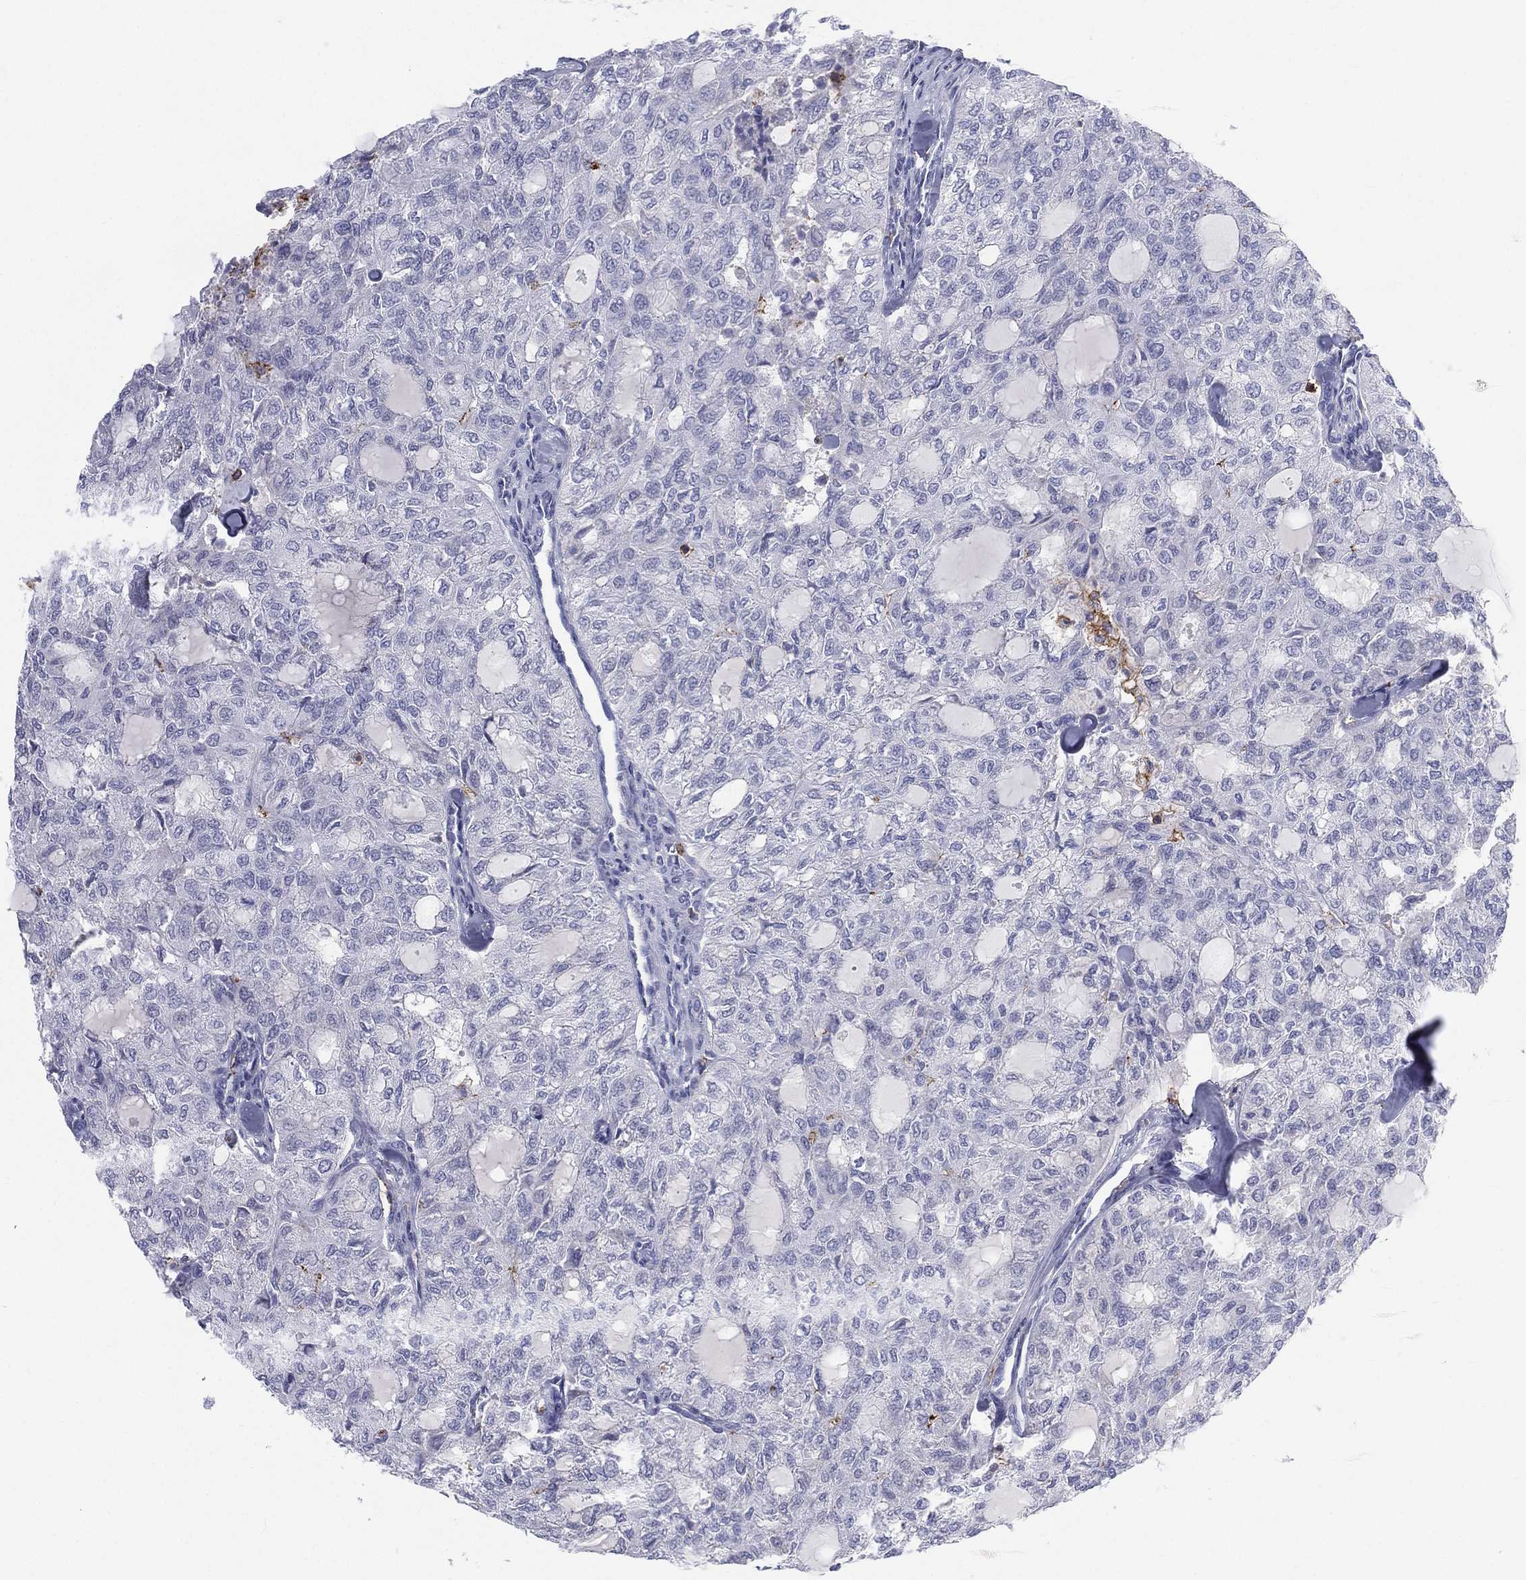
{"staining": {"intensity": "negative", "quantity": "none", "location": "none"}, "tissue": "thyroid cancer", "cell_type": "Tumor cells", "image_type": "cancer", "snomed": [{"axis": "morphology", "description": "Follicular adenoma carcinoma, NOS"}, {"axis": "topography", "description": "Thyroid gland"}], "caption": "An immunohistochemistry image of thyroid cancer (follicular adenoma carcinoma) is shown. There is no staining in tumor cells of thyroid cancer (follicular adenoma carcinoma). (IHC, brightfield microscopy, high magnification).", "gene": "SELPLG", "patient": {"sex": "male", "age": 75}}